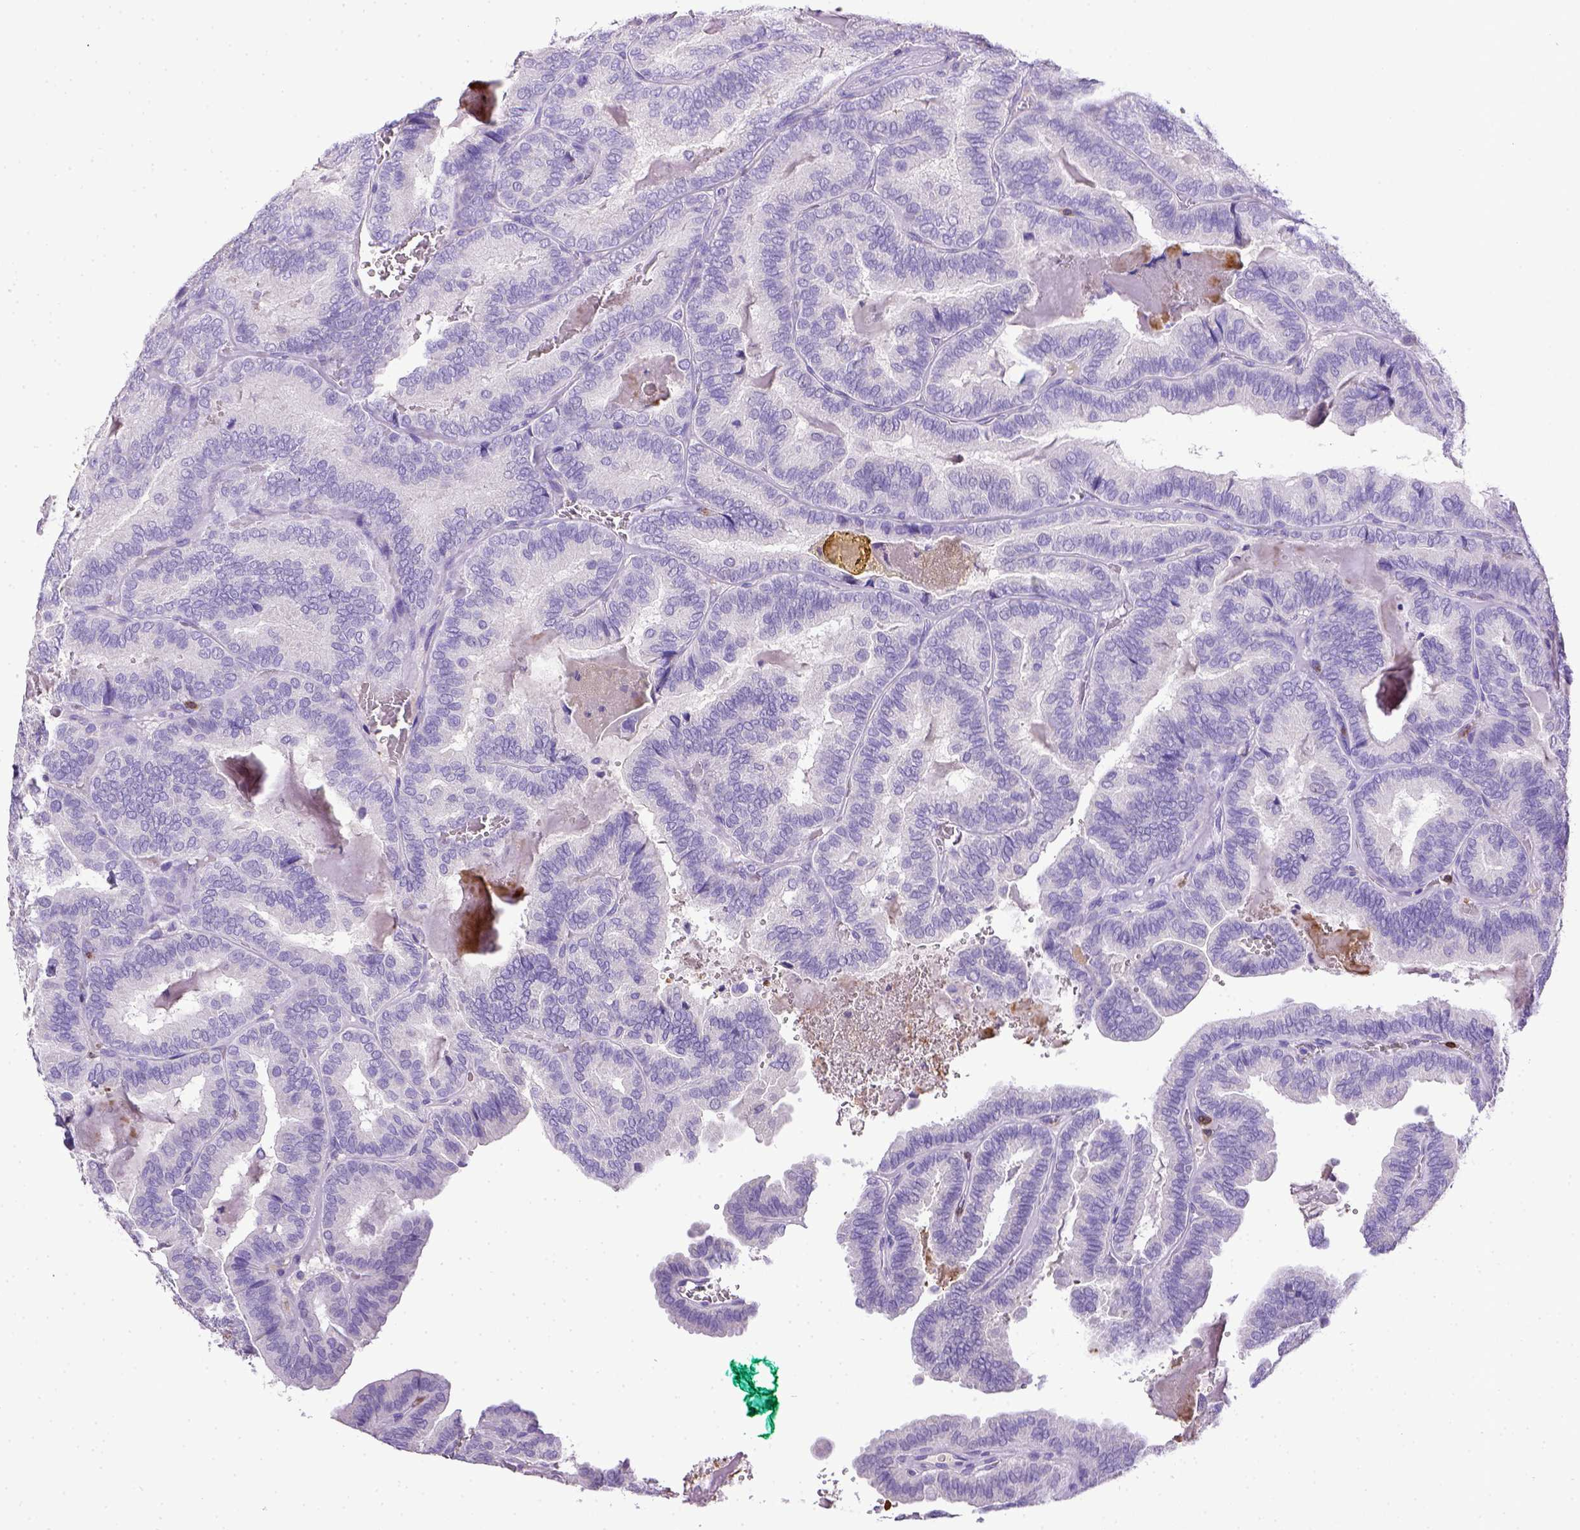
{"staining": {"intensity": "negative", "quantity": "none", "location": "none"}, "tissue": "thyroid cancer", "cell_type": "Tumor cells", "image_type": "cancer", "snomed": [{"axis": "morphology", "description": "Papillary adenocarcinoma, NOS"}, {"axis": "topography", "description": "Thyroid gland"}], "caption": "Tumor cells show no significant protein expression in thyroid cancer (papillary adenocarcinoma).", "gene": "CD3E", "patient": {"sex": "female", "age": 75}}